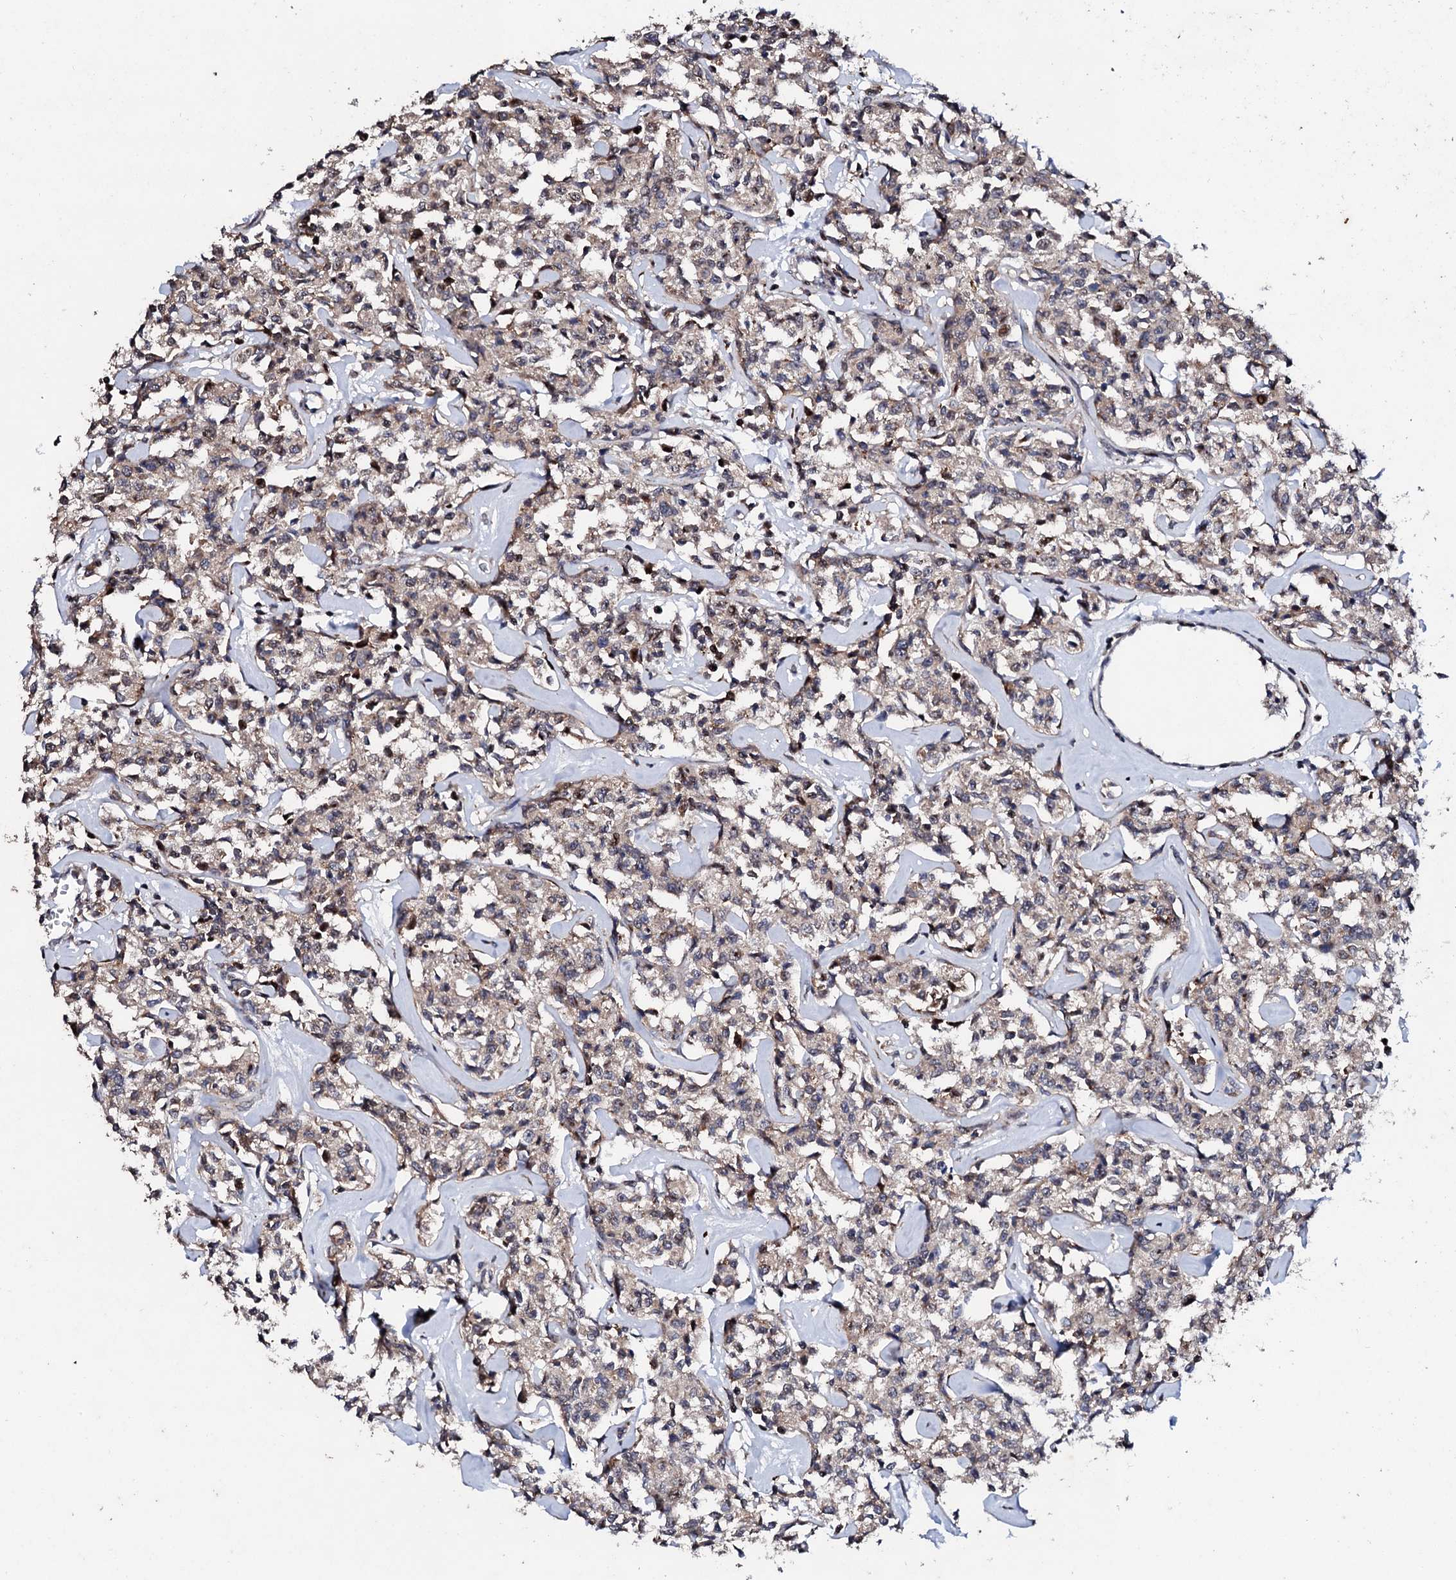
{"staining": {"intensity": "weak", "quantity": "25%-75%", "location": "cytoplasmic/membranous"}, "tissue": "lymphoma", "cell_type": "Tumor cells", "image_type": "cancer", "snomed": [{"axis": "morphology", "description": "Malignant lymphoma, non-Hodgkin's type, Low grade"}, {"axis": "topography", "description": "Small intestine"}], "caption": "Protein staining of low-grade malignant lymphoma, non-Hodgkin's type tissue demonstrates weak cytoplasmic/membranous positivity in approximately 25%-75% of tumor cells.", "gene": "GTPBP4", "patient": {"sex": "female", "age": 59}}